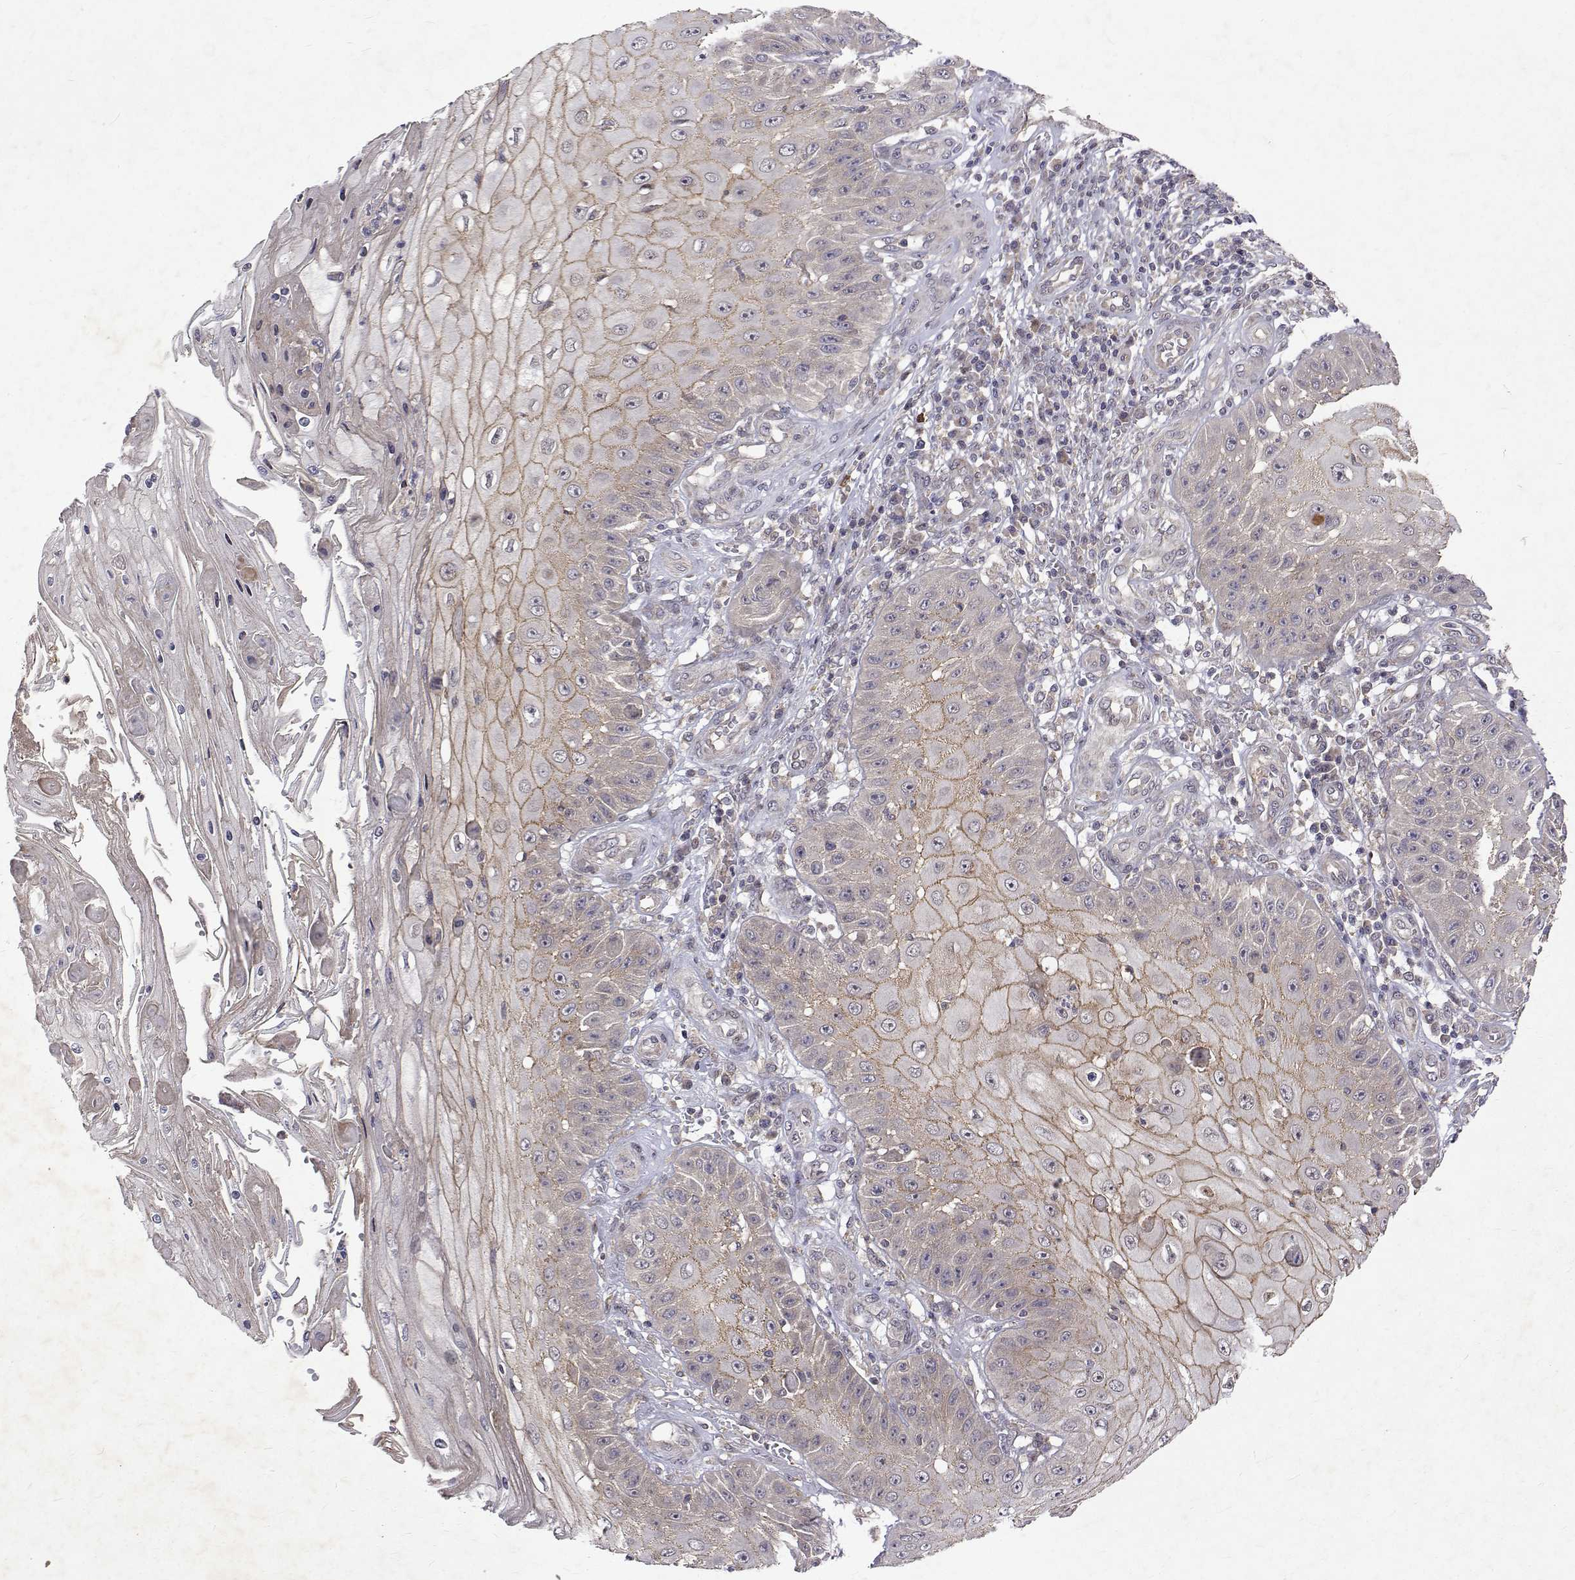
{"staining": {"intensity": "weak", "quantity": "25%-75%", "location": "cytoplasmic/membranous"}, "tissue": "skin cancer", "cell_type": "Tumor cells", "image_type": "cancer", "snomed": [{"axis": "morphology", "description": "Squamous cell carcinoma, NOS"}, {"axis": "topography", "description": "Skin"}], "caption": "A high-resolution micrograph shows immunohistochemistry staining of squamous cell carcinoma (skin), which exhibits weak cytoplasmic/membranous expression in approximately 25%-75% of tumor cells.", "gene": "ALKBH8", "patient": {"sex": "male", "age": 70}}